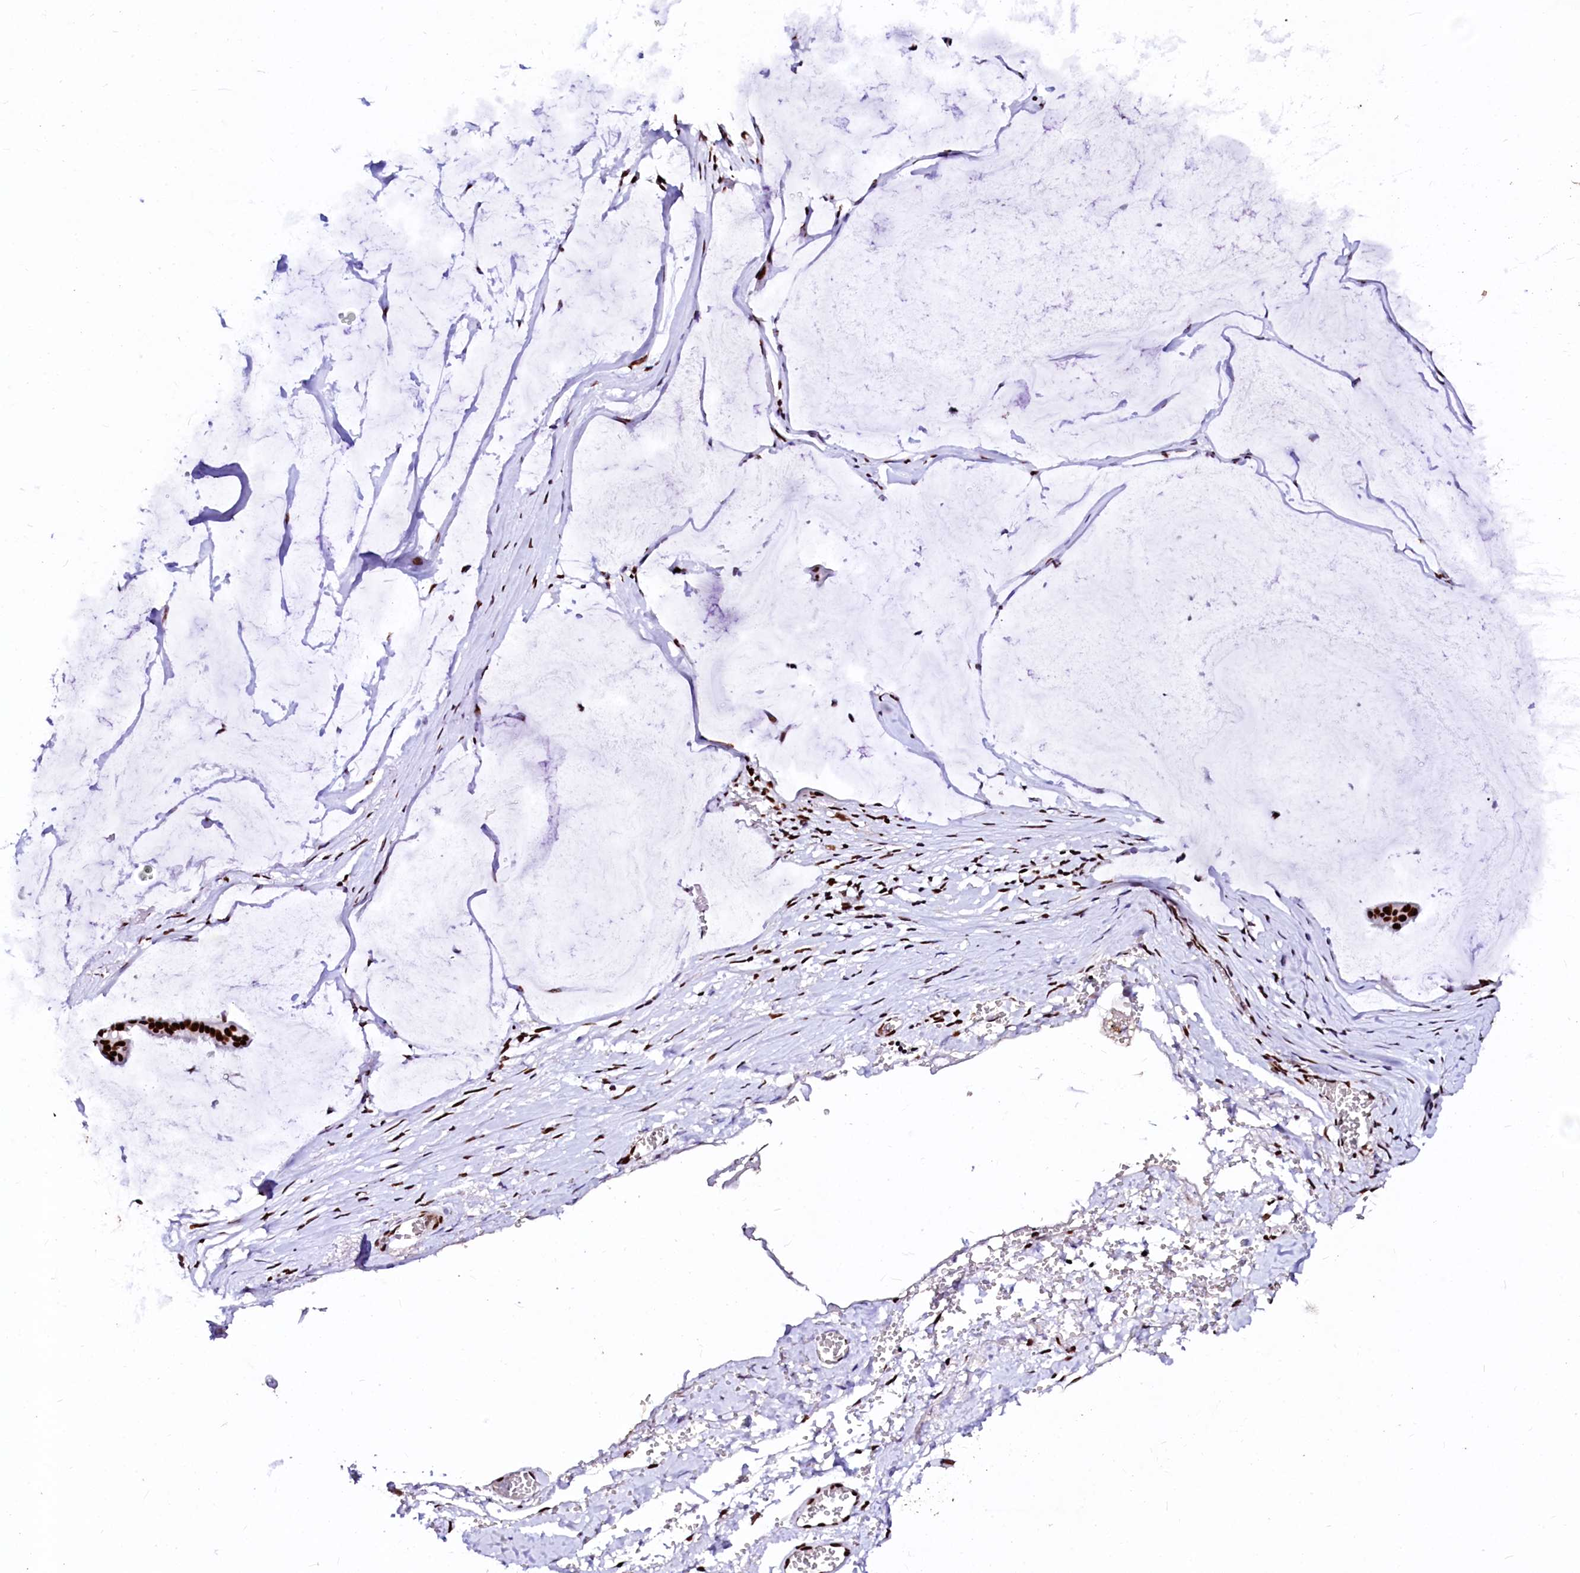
{"staining": {"intensity": "strong", "quantity": ">75%", "location": "nuclear"}, "tissue": "ovarian cancer", "cell_type": "Tumor cells", "image_type": "cancer", "snomed": [{"axis": "morphology", "description": "Cystadenocarcinoma, mucinous, NOS"}, {"axis": "topography", "description": "Ovary"}], "caption": "About >75% of tumor cells in human ovarian cancer show strong nuclear protein staining as visualized by brown immunohistochemical staining.", "gene": "CPSF6", "patient": {"sex": "female", "age": 73}}